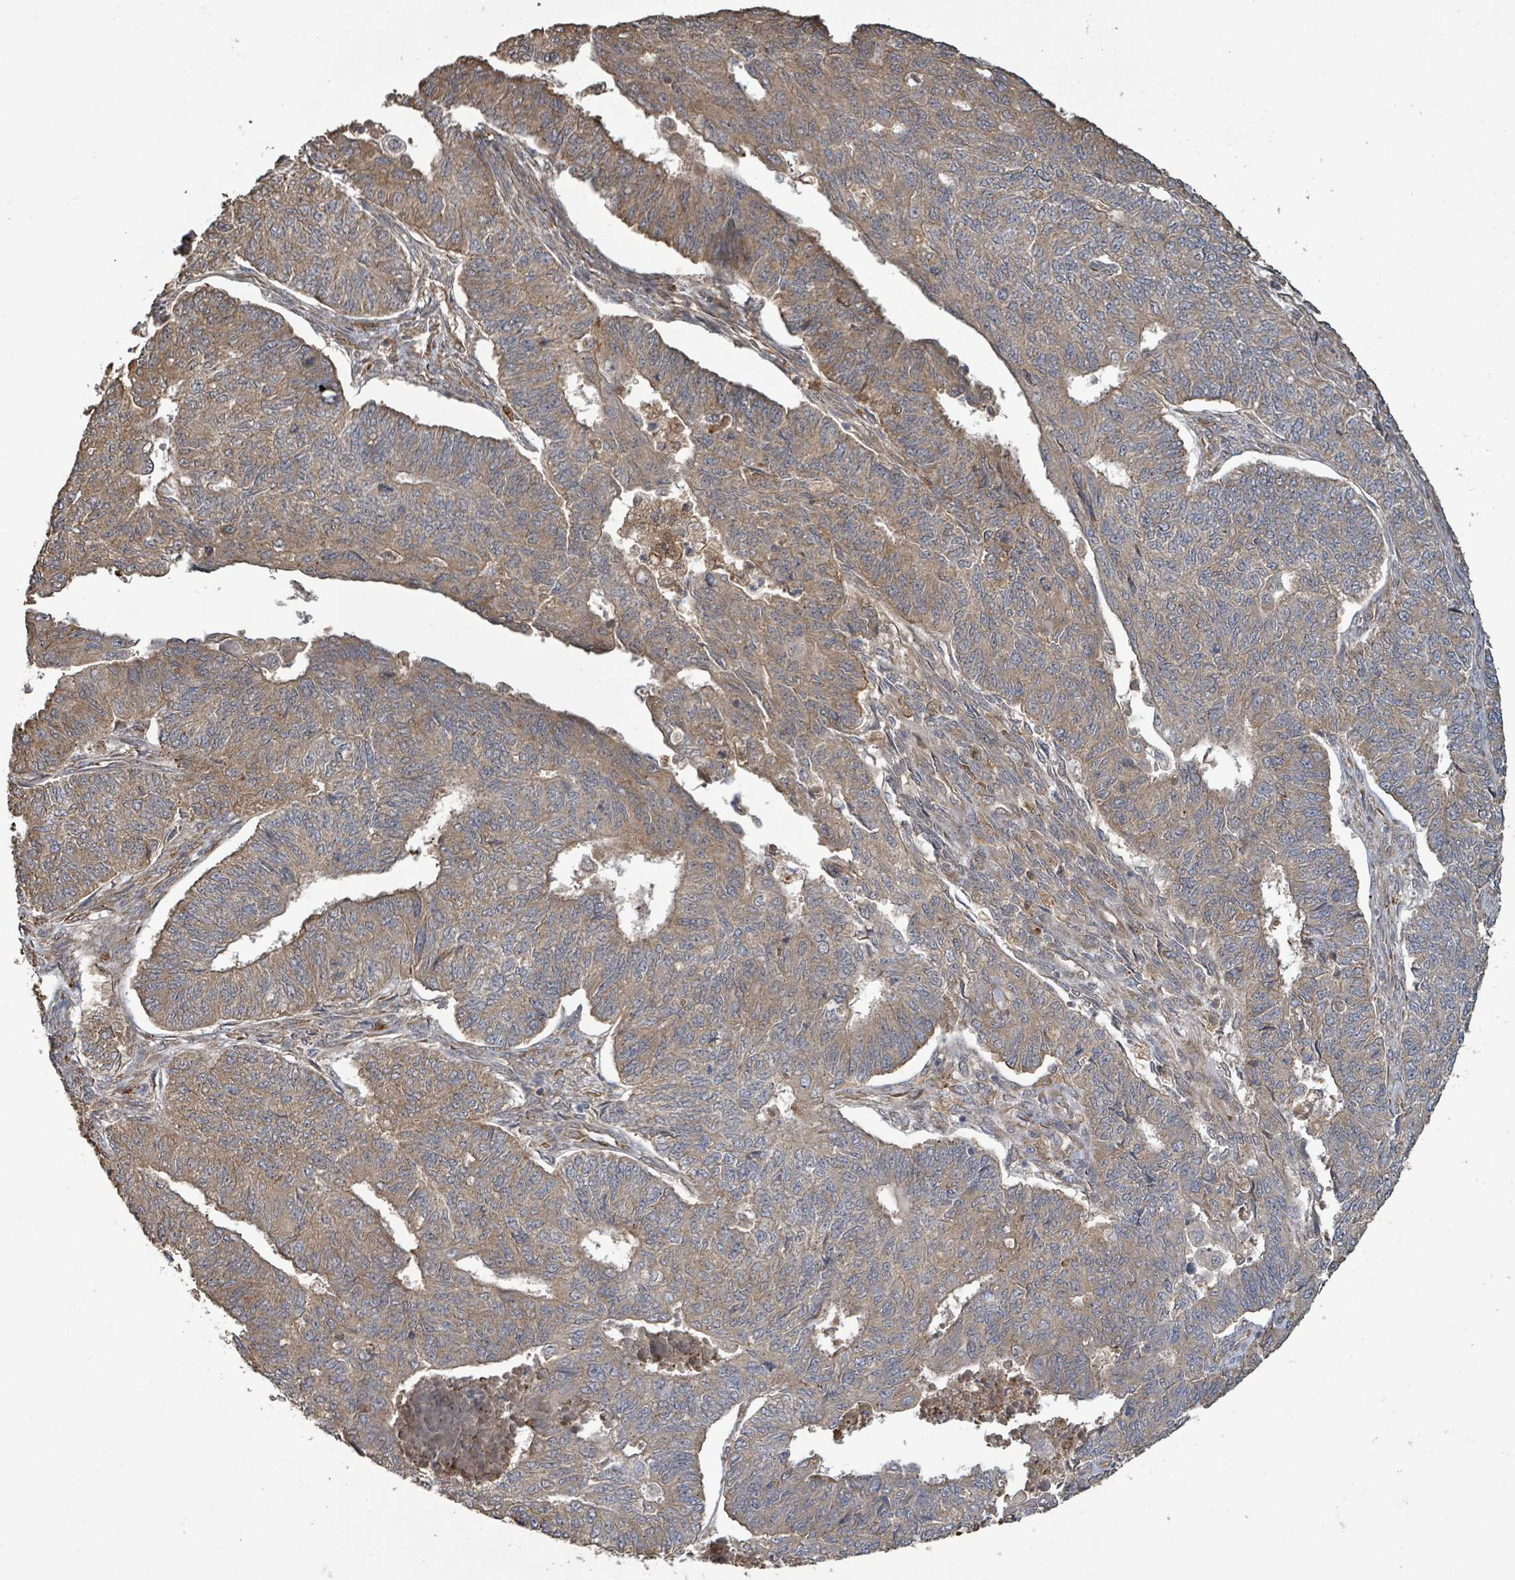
{"staining": {"intensity": "moderate", "quantity": ">75%", "location": "cytoplasmic/membranous"}, "tissue": "endometrial cancer", "cell_type": "Tumor cells", "image_type": "cancer", "snomed": [{"axis": "morphology", "description": "Adenocarcinoma, NOS"}, {"axis": "topography", "description": "Endometrium"}], "caption": "A histopathology image of human endometrial adenocarcinoma stained for a protein reveals moderate cytoplasmic/membranous brown staining in tumor cells. (DAB = brown stain, brightfield microscopy at high magnification).", "gene": "ARPIN", "patient": {"sex": "female", "age": 32}}